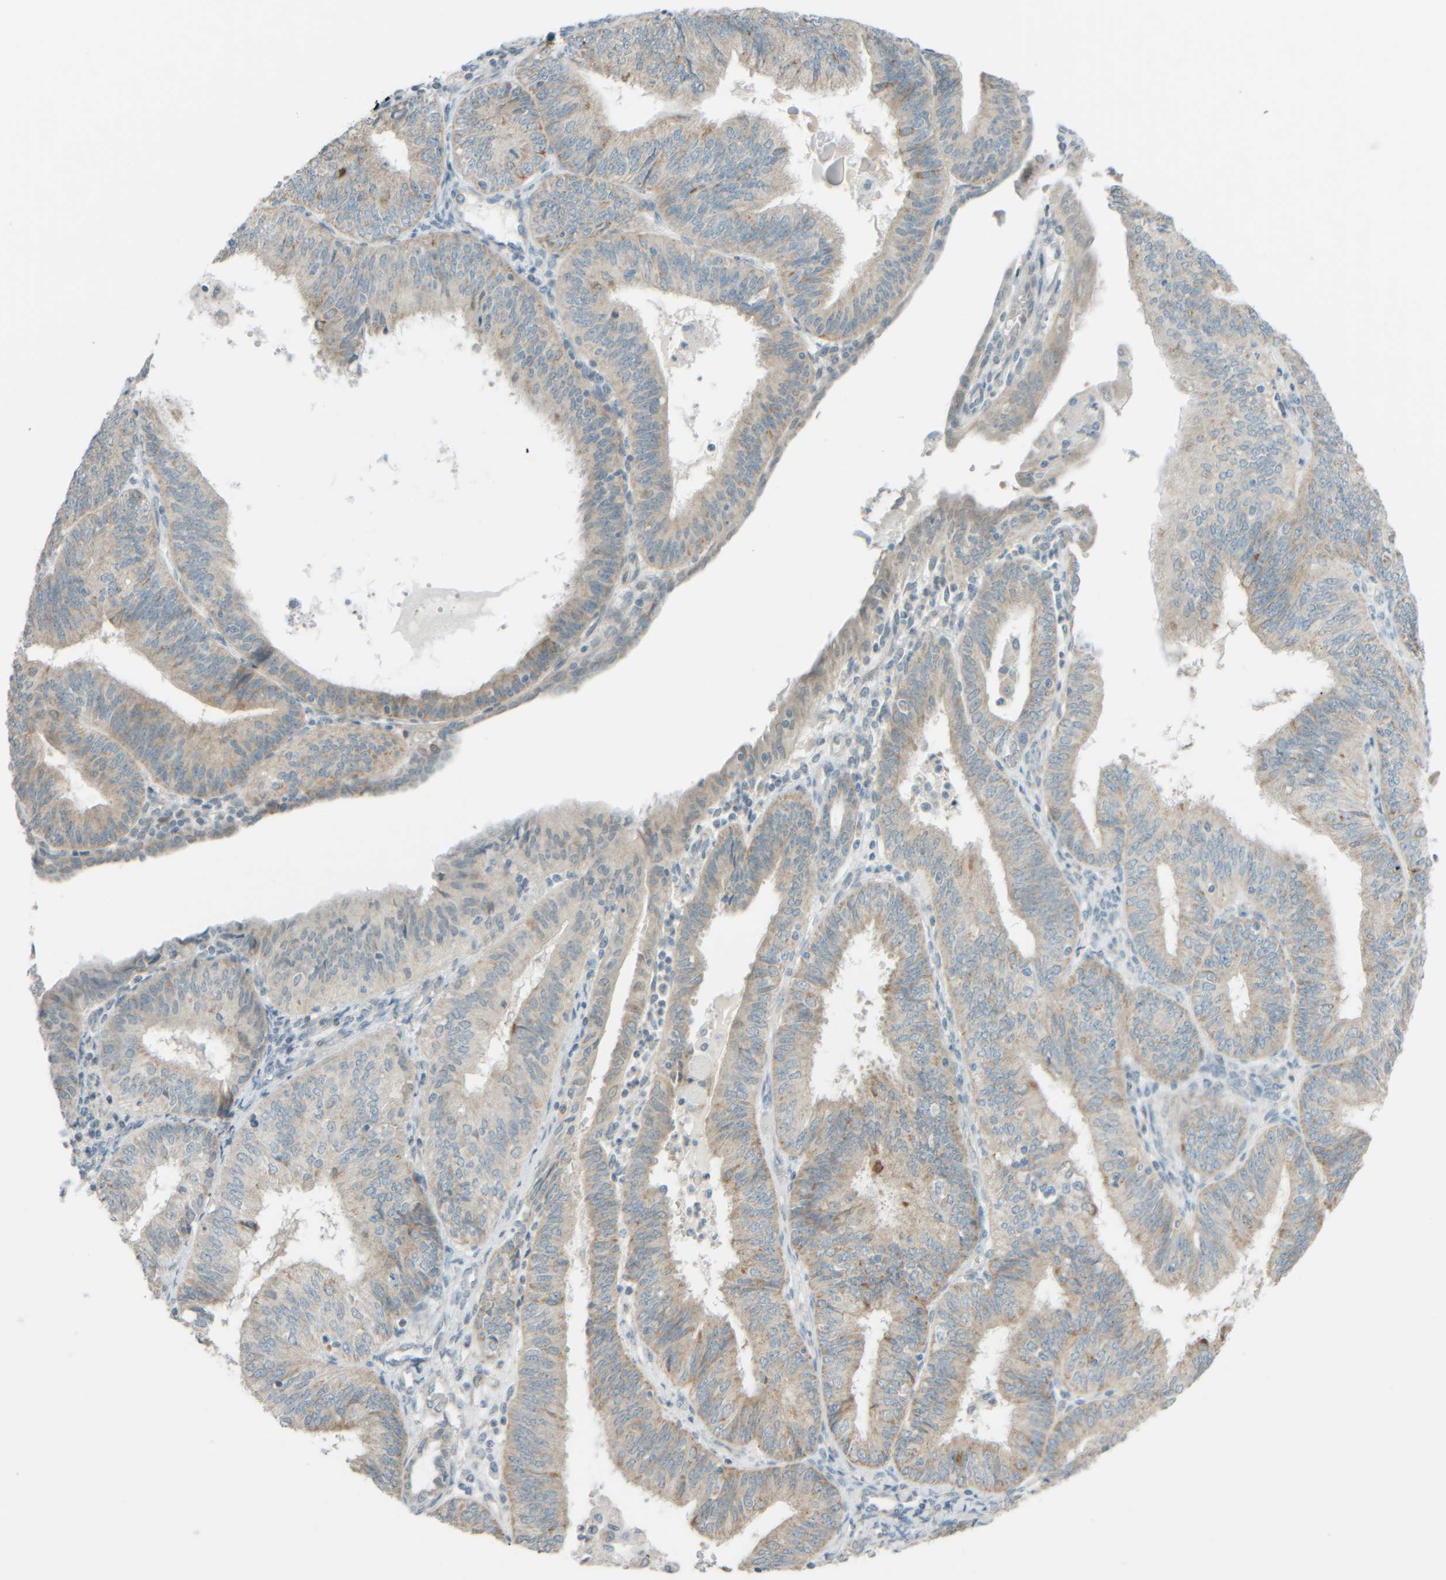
{"staining": {"intensity": "weak", "quantity": "<25%", "location": "cytoplasmic/membranous"}, "tissue": "endometrial cancer", "cell_type": "Tumor cells", "image_type": "cancer", "snomed": [{"axis": "morphology", "description": "Adenocarcinoma, NOS"}, {"axis": "topography", "description": "Endometrium"}], "caption": "There is no significant staining in tumor cells of adenocarcinoma (endometrial).", "gene": "PTGES3L-AARSD1", "patient": {"sex": "female", "age": 58}}